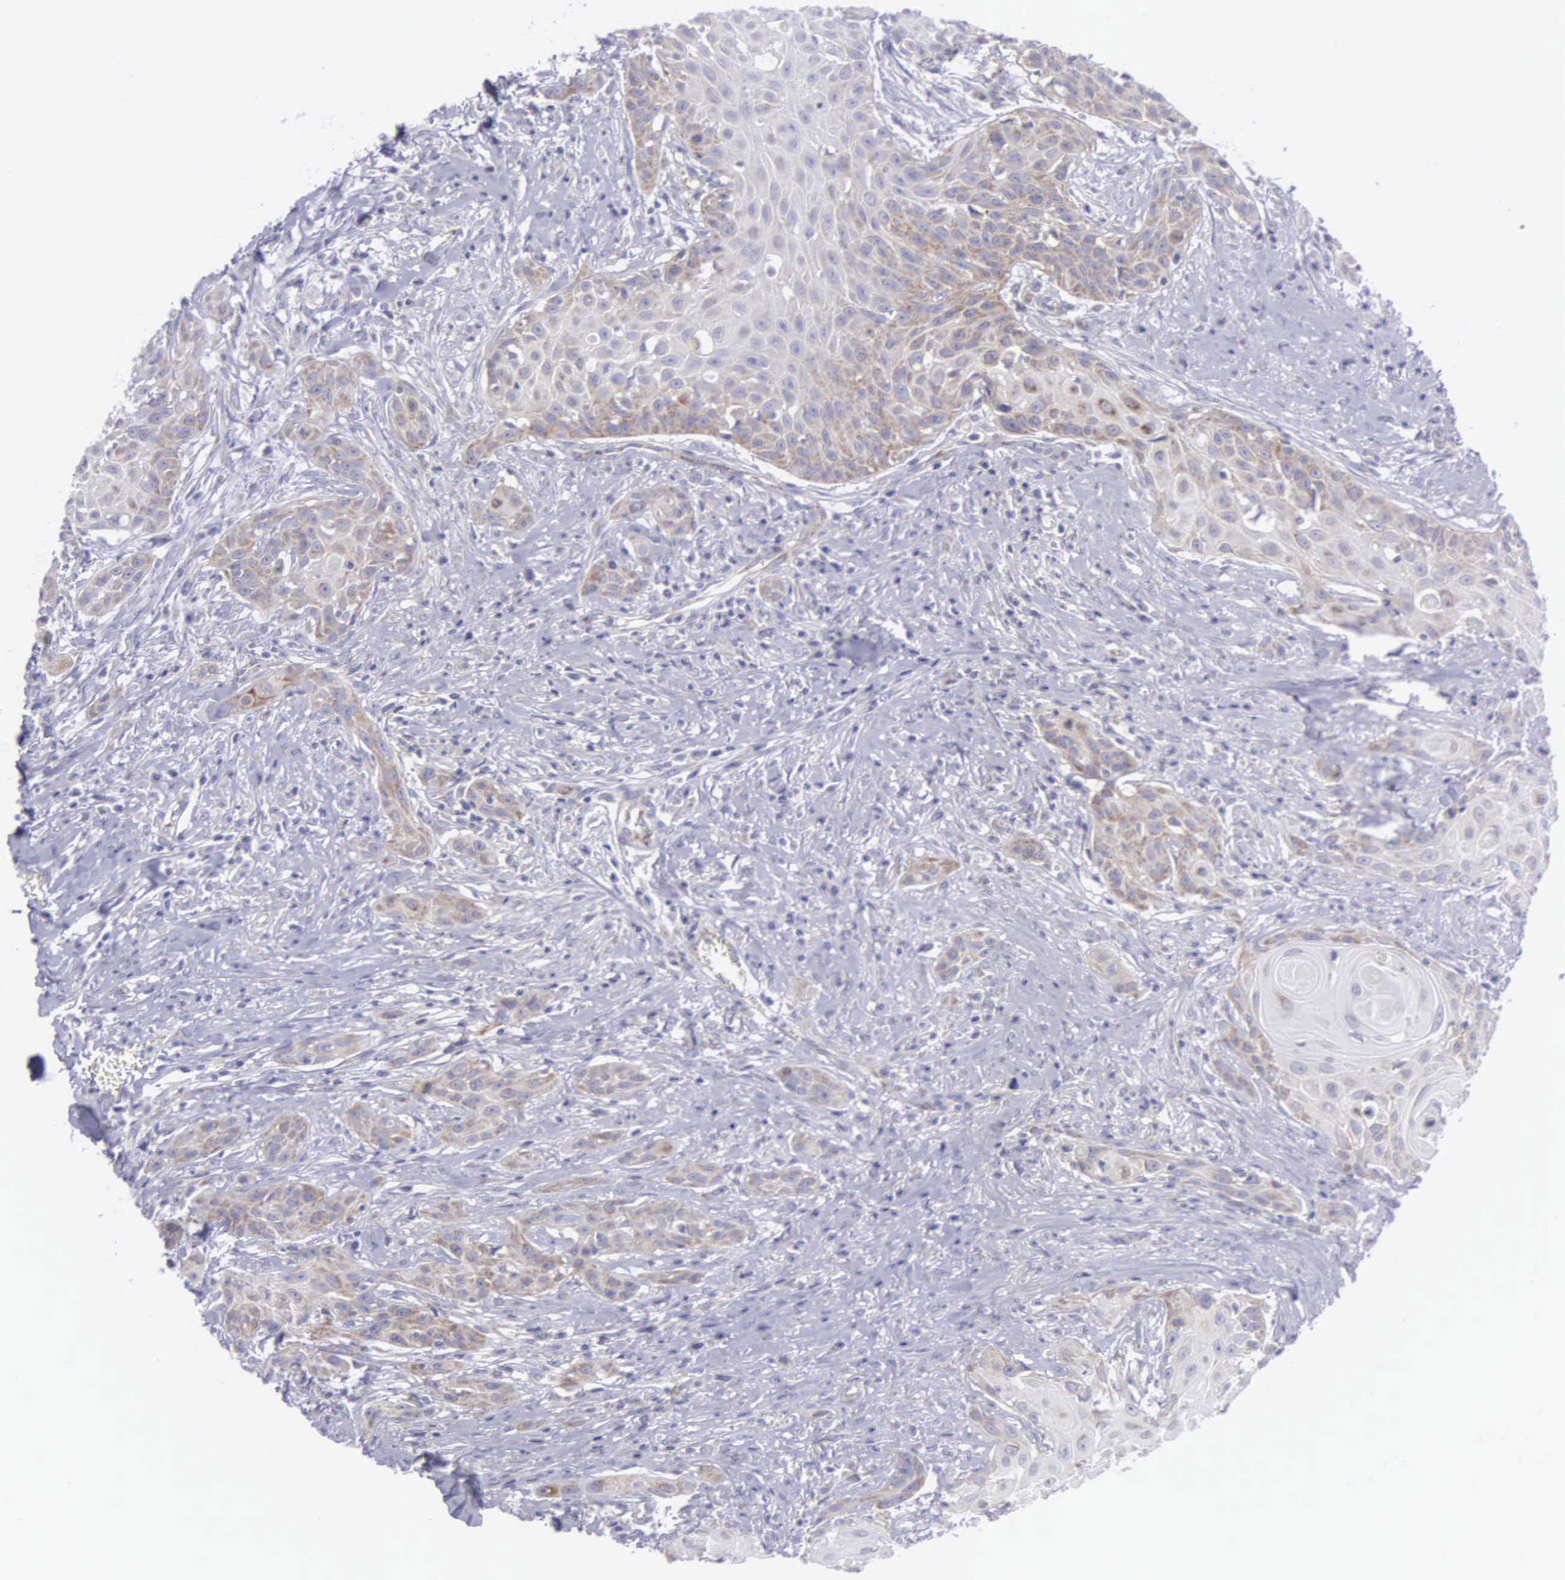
{"staining": {"intensity": "weak", "quantity": "<25%", "location": "cytoplasmic/membranous"}, "tissue": "head and neck cancer", "cell_type": "Tumor cells", "image_type": "cancer", "snomed": [{"axis": "morphology", "description": "Squamous cell carcinoma, NOS"}, {"axis": "morphology", "description": "Squamous cell carcinoma, metastatic, NOS"}, {"axis": "topography", "description": "Lymph node"}, {"axis": "topography", "description": "Salivary gland"}, {"axis": "topography", "description": "Head-Neck"}], "caption": "Immunohistochemical staining of head and neck squamous cell carcinoma displays no significant expression in tumor cells.", "gene": "SYNJ2BP", "patient": {"sex": "female", "age": 74}}